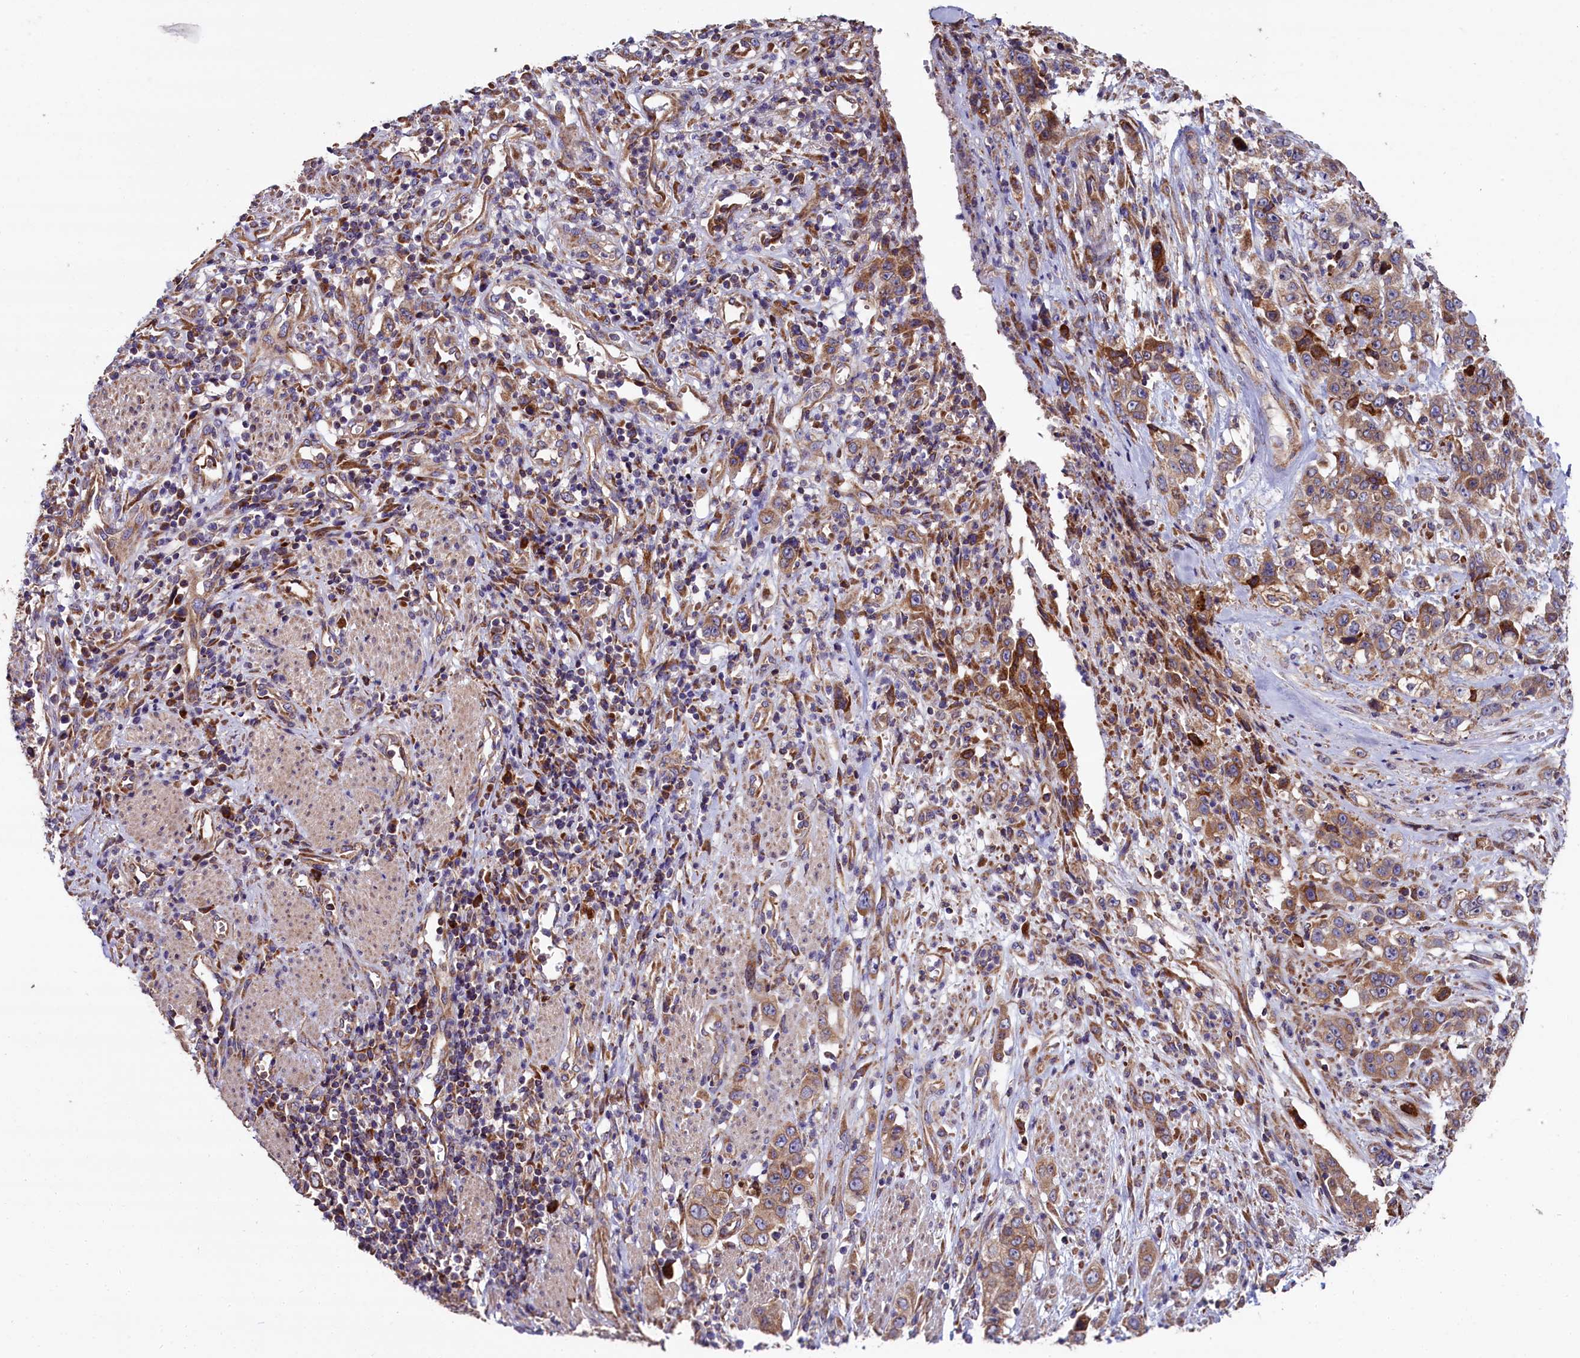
{"staining": {"intensity": "moderate", "quantity": ">75%", "location": "cytoplasmic/membranous"}, "tissue": "stomach cancer", "cell_type": "Tumor cells", "image_type": "cancer", "snomed": [{"axis": "morphology", "description": "Adenocarcinoma, NOS"}, {"axis": "topography", "description": "Stomach, upper"}], "caption": "Stomach adenocarcinoma stained with immunohistochemistry shows moderate cytoplasmic/membranous positivity in about >75% of tumor cells. (DAB IHC, brown staining for protein, blue staining for nuclei).", "gene": "ZSWIM1", "patient": {"sex": "male", "age": 62}}